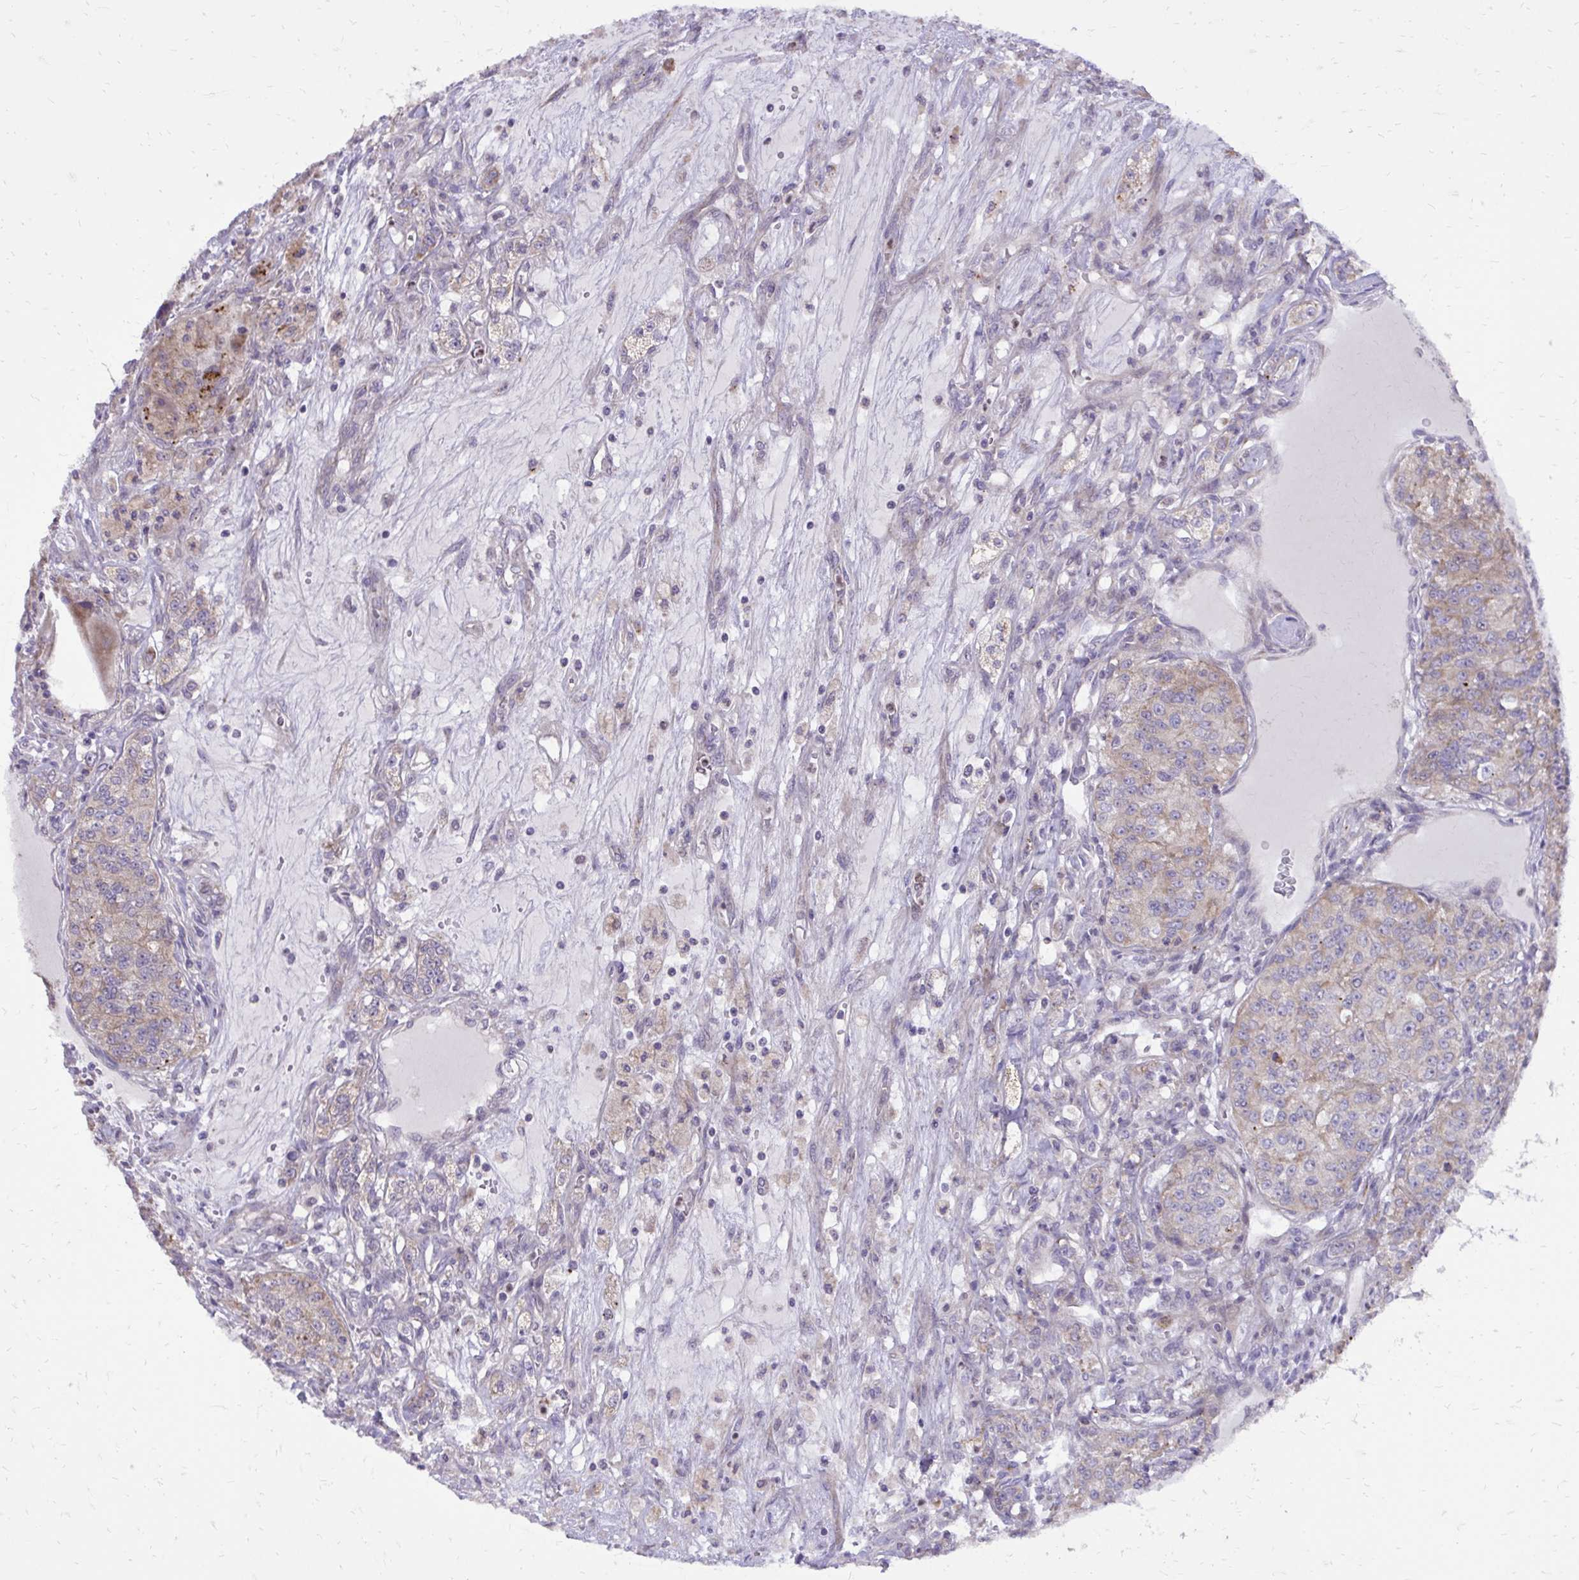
{"staining": {"intensity": "weak", "quantity": "25%-75%", "location": "cytoplasmic/membranous"}, "tissue": "renal cancer", "cell_type": "Tumor cells", "image_type": "cancer", "snomed": [{"axis": "morphology", "description": "Adenocarcinoma, NOS"}, {"axis": "topography", "description": "Kidney"}], "caption": "Tumor cells demonstrate low levels of weak cytoplasmic/membranous positivity in about 25%-75% of cells in renal adenocarcinoma. (DAB (3,3'-diaminobenzidine) = brown stain, brightfield microscopy at high magnification).", "gene": "ABCC3", "patient": {"sex": "female", "age": 63}}